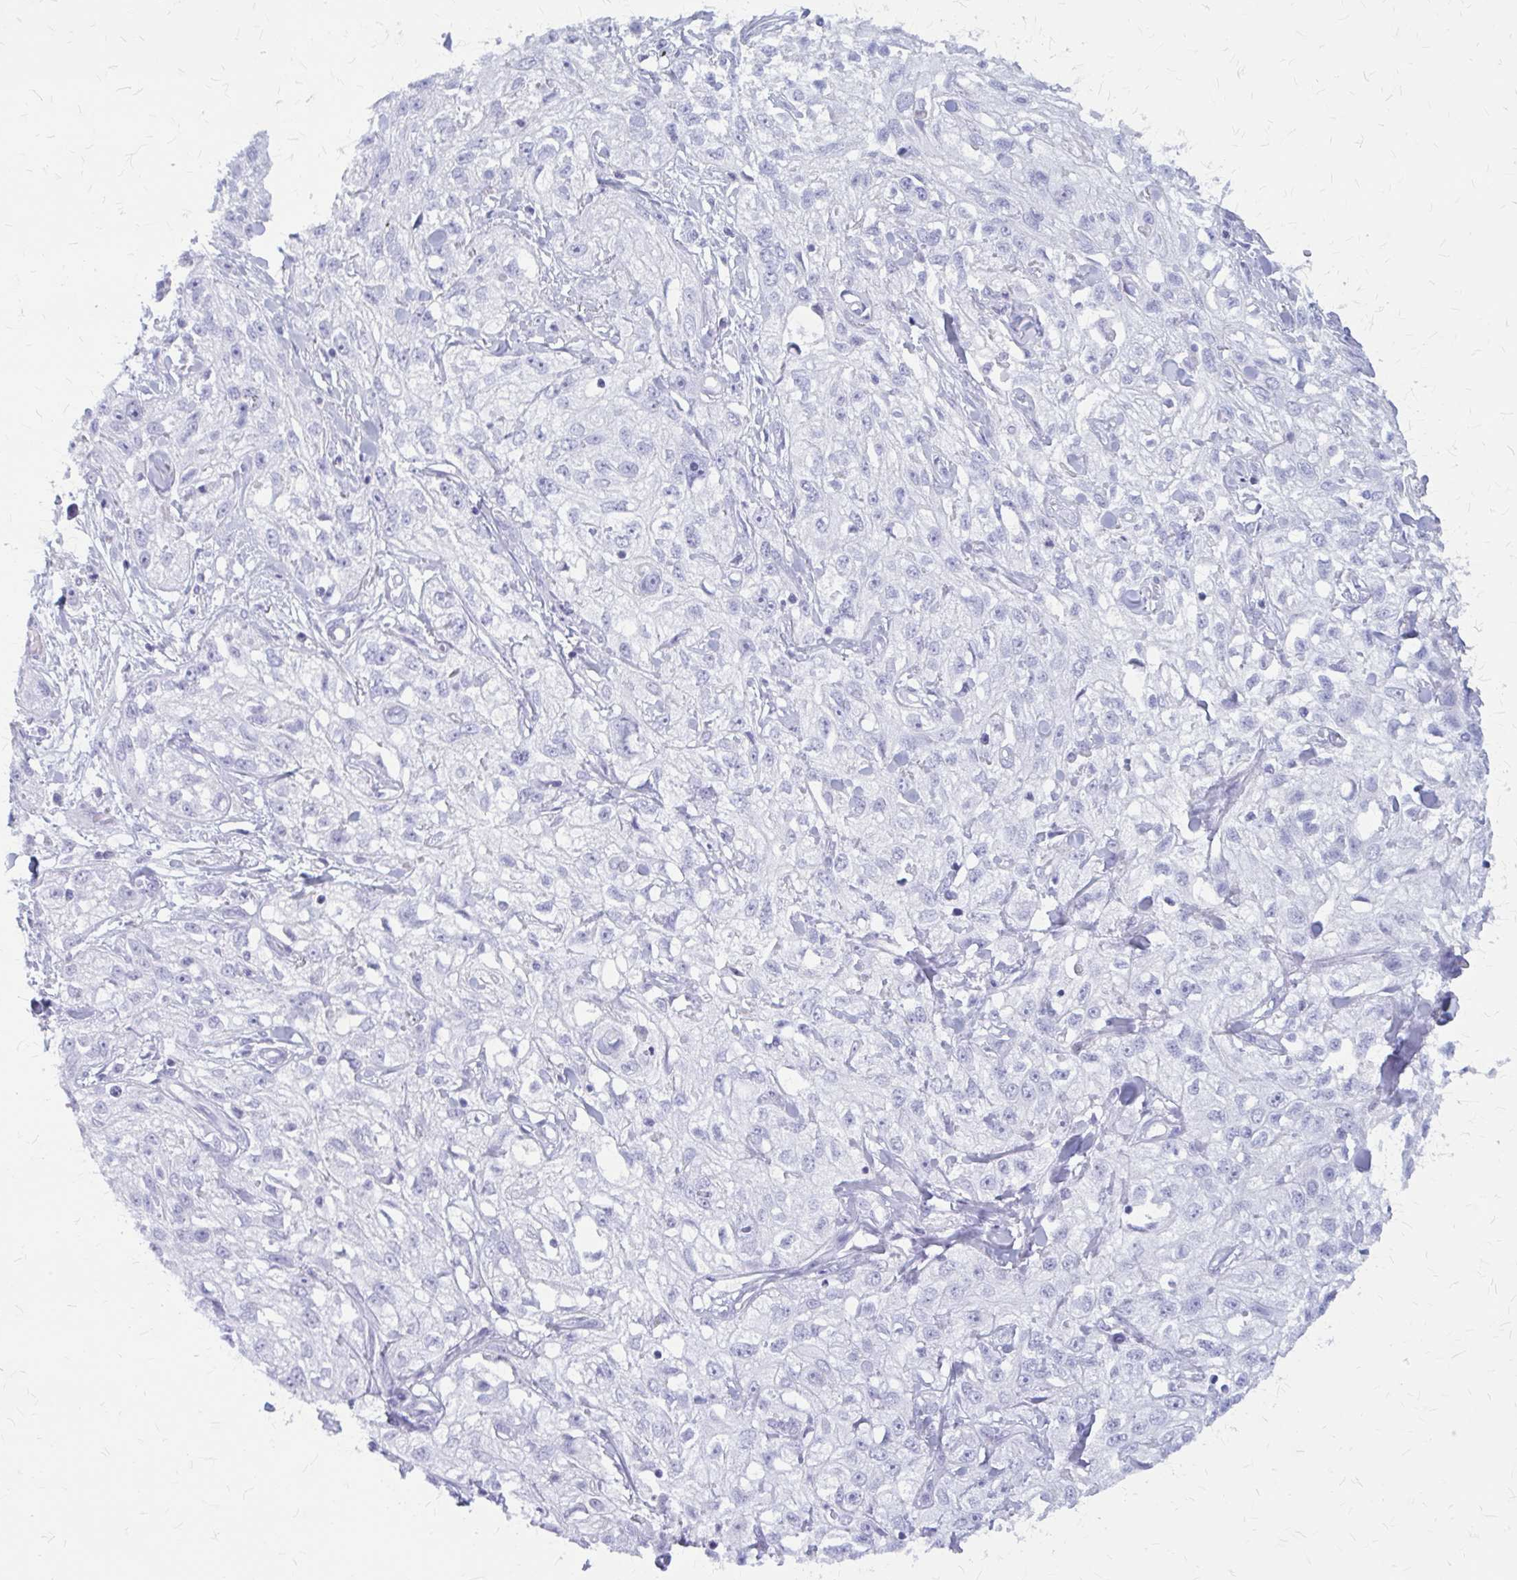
{"staining": {"intensity": "negative", "quantity": "none", "location": "none"}, "tissue": "skin cancer", "cell_type": "Tumor cells", "image_type": "cancer", "snomed": [{"axis": "morphology", "description": "Squamous cell carcinoma, NOS"}, {"axis": "topography", "description": "Skin"}, {"axis": "topography", "description": "Vulva"}], "caption": "The histopathology image demonstrates no staining of tumor cells in skin squamous cell carcinoma. (Brightfield microscopy of DAB immunohistochemistry (IHC) at high magnification).", "gene": "KLHDC7A", "patient": {"sex": "female", "age": 86}}